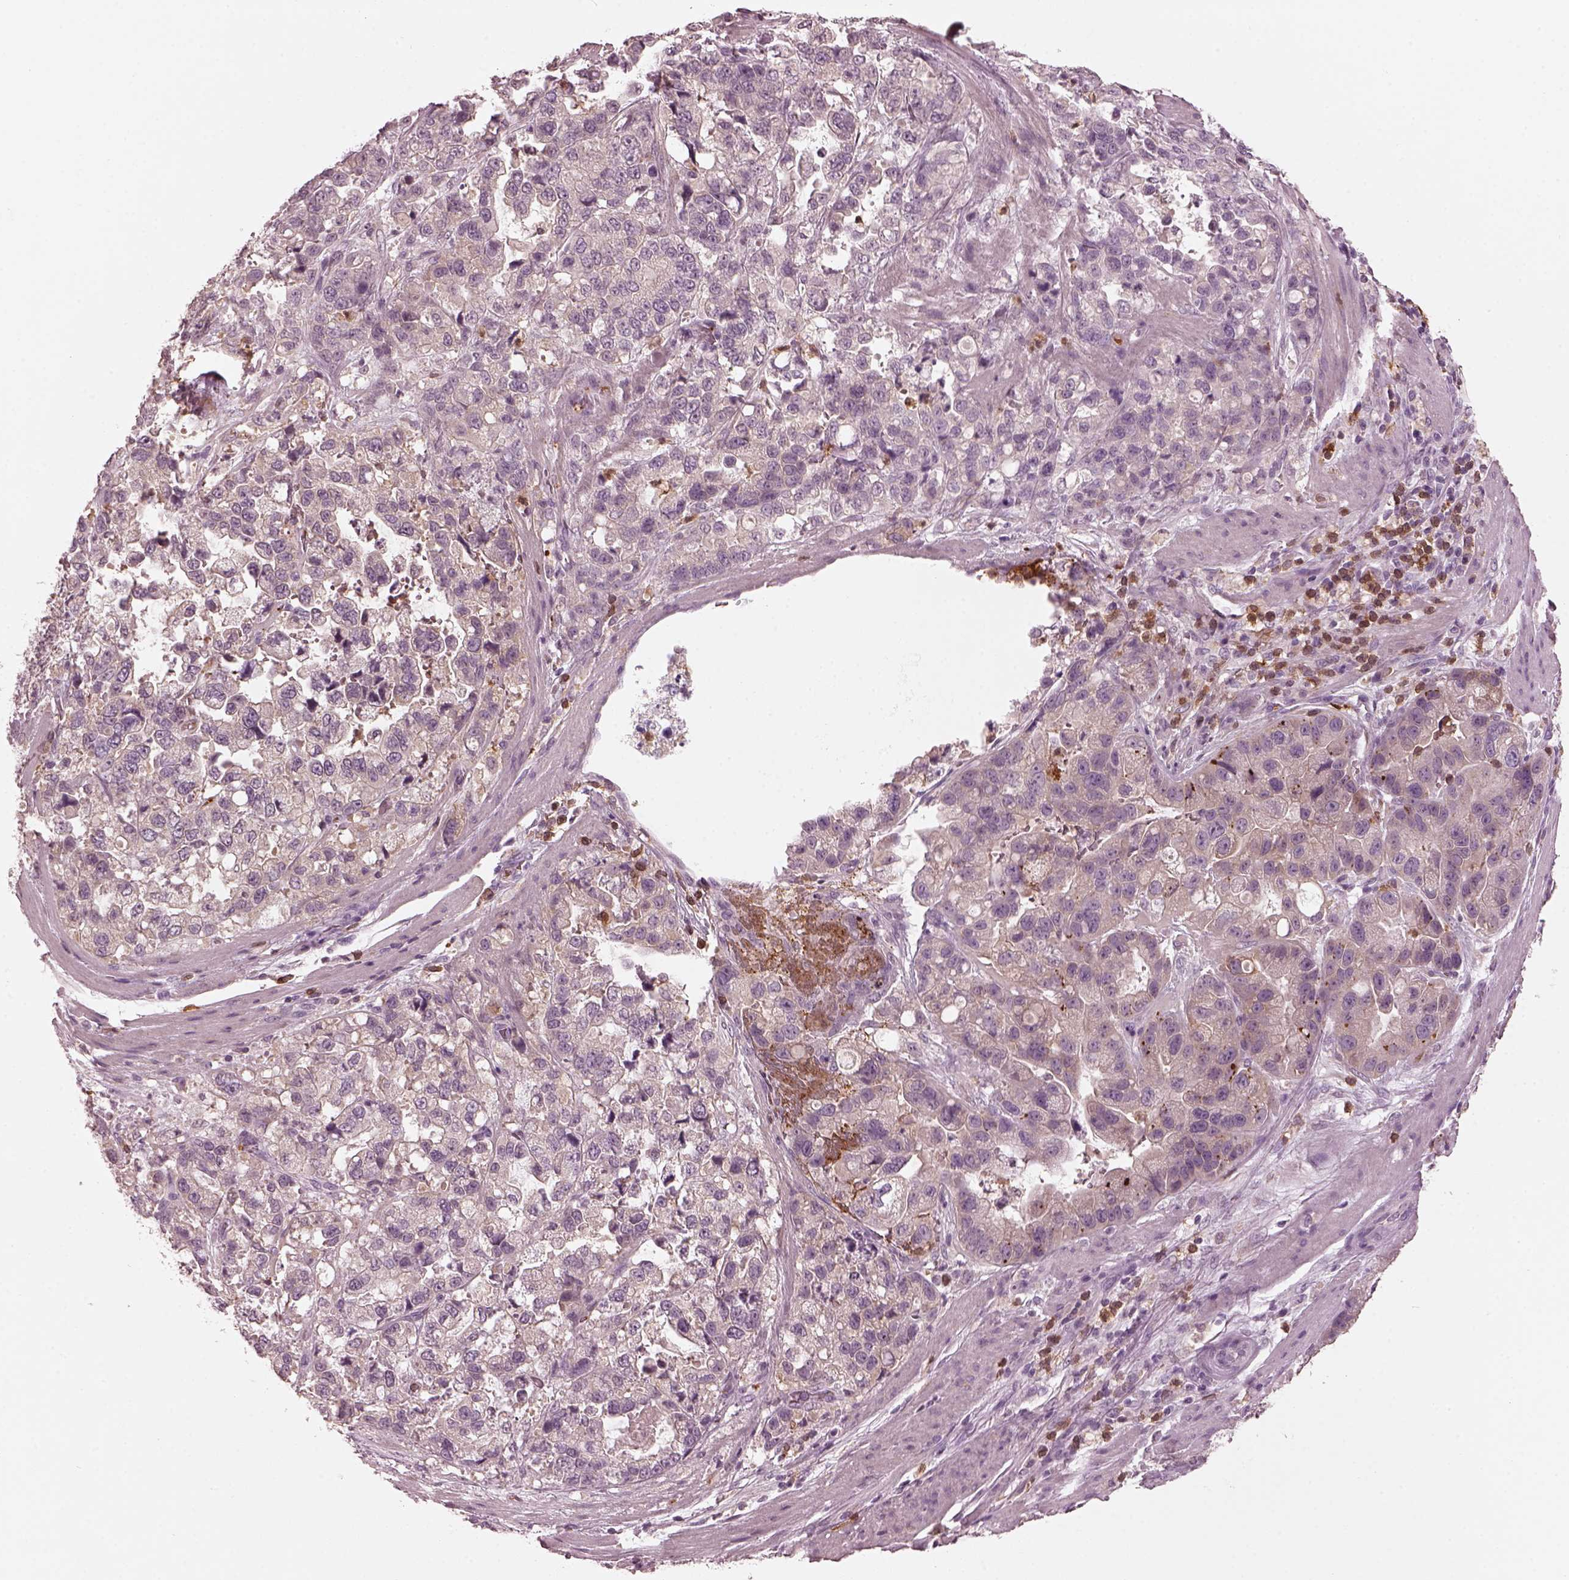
{"staining": {"intensity": "negative", "quantity": "none", "location": "none"}, "tissue": "stomach cancer", "cell_type": "Tumor cells", "image_type": "cancer", "snomed": [{"axis": "morphology", "description": "Adenocarcinoma, NOS"}, {"axis": "topography", "description": "Stomach"}], "caption": "The image reveals no significant positivity in tumor cells of stomach adenocarcinoma.", "gene": "PSTPIP2", "patient": {"sex": "male", "age": 59}}